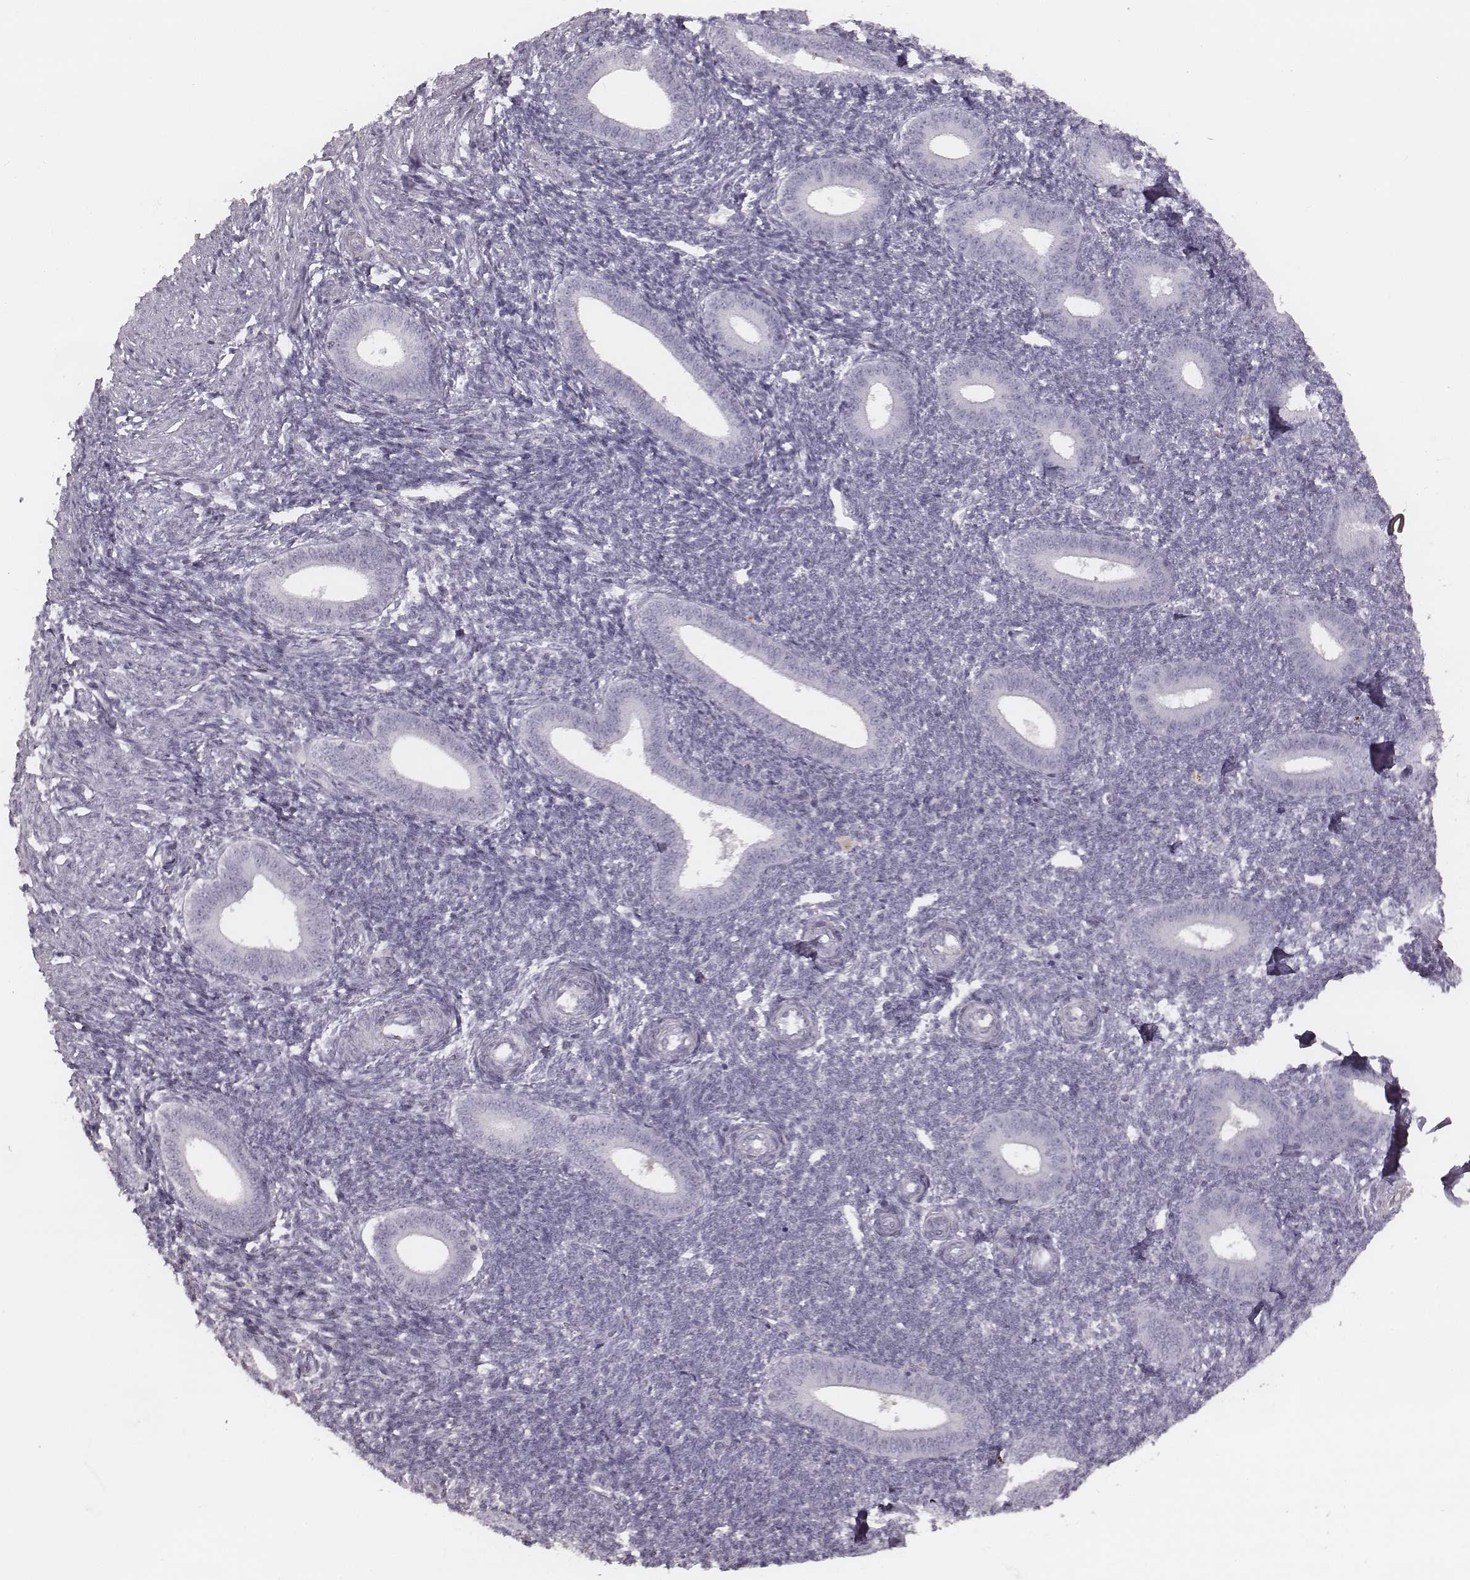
{"staining": {"intensity": "negative", "quantity": "none", "location": "none"}, "tissue": "endometrium", "cell_type": "Cells in endometrial stroma", "image_type": "normal", "snomed": [{"axis": "morphology", "description": "Normal tissue, NOS"}, {"axis": "topography", "description": "Endometrium"}], "caption": "Micrograph shows no significant protein staining in cells in endometrial stroma of unremarkable endometrium. (DAB (3,3'-diaminobenzidine) immunohistochemistry visualized using brightfield microscopy, high magnification).", "gene": "S100Z", "patient": {"sex": "female", "age": 25}}